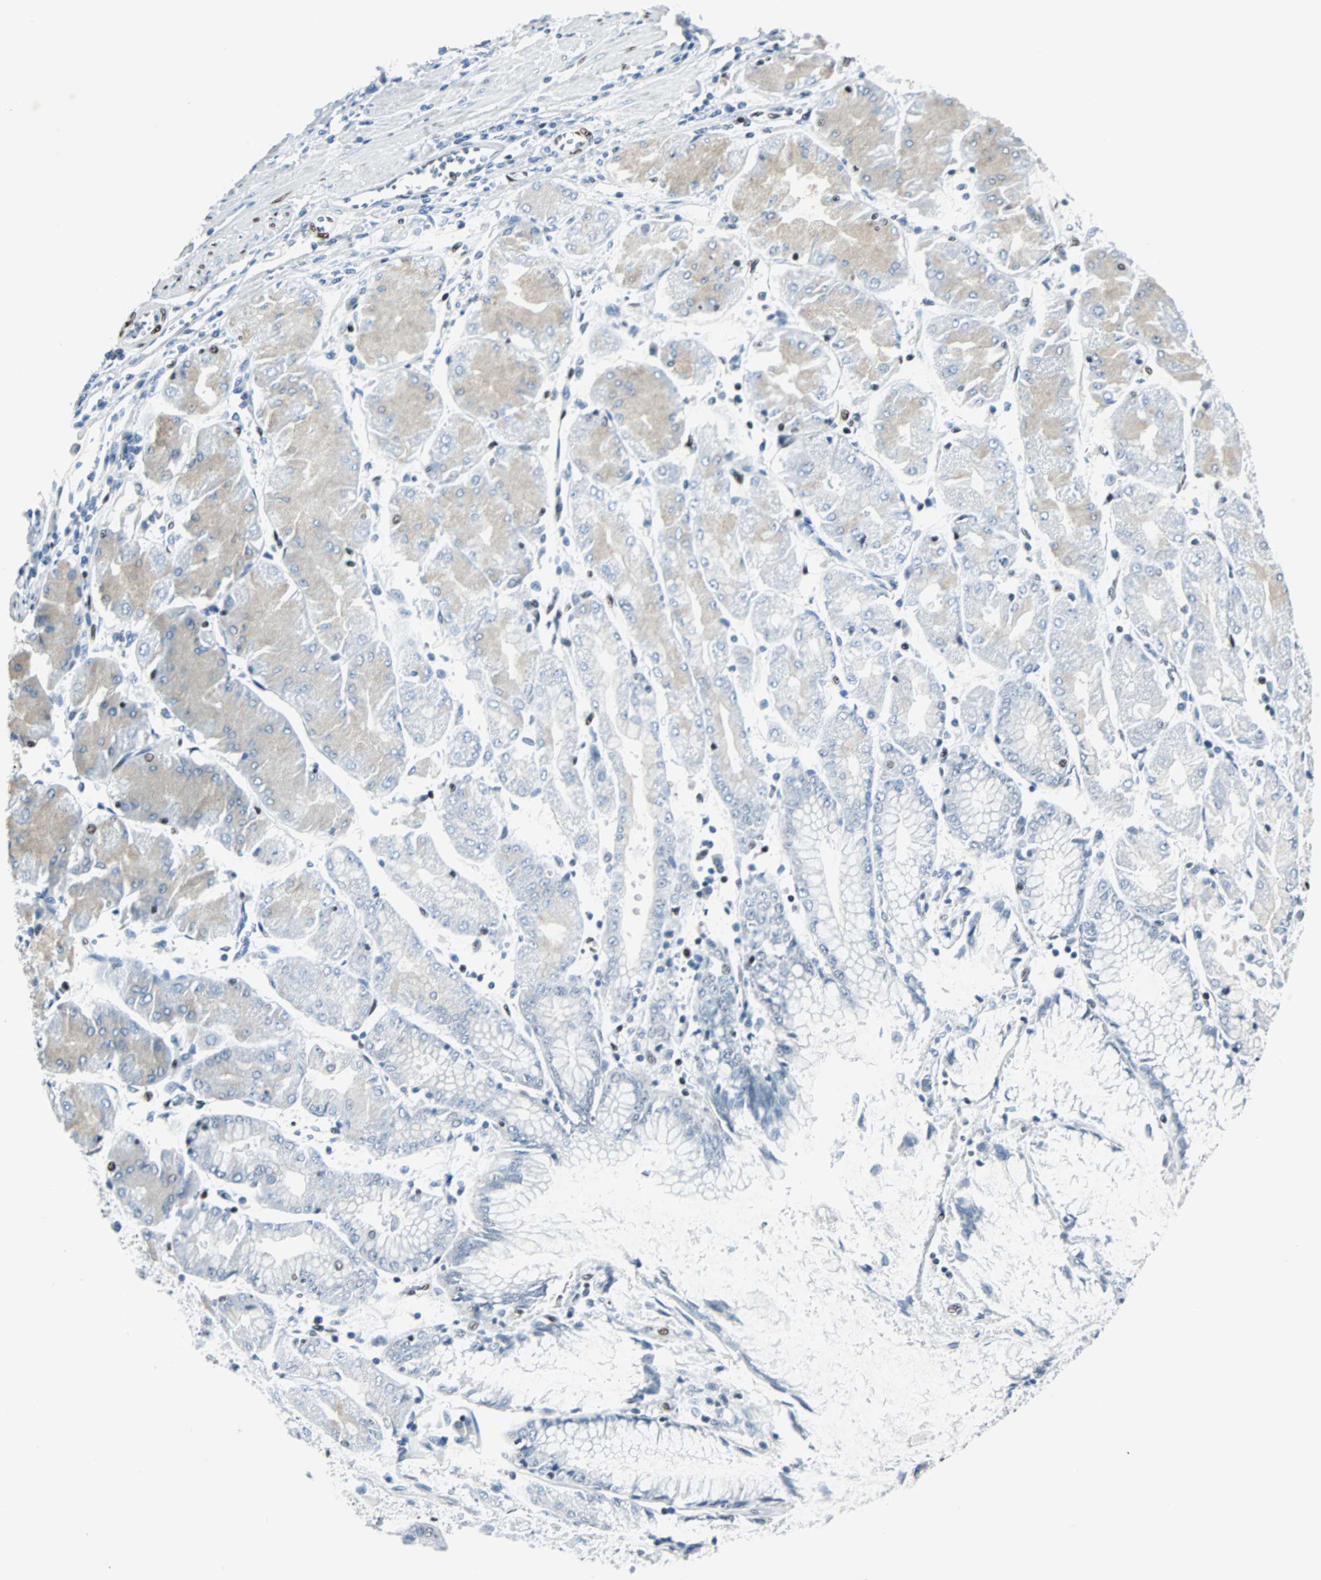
{"staining": {"intensity": "moderate", "quantity": "<25%", "location": "cytoplasmic/membranous"}, "tissue": "stomach cancer", "cell_type": "Tumor cells", "image_type": "cancer", "snomed": [{"axis": "morphology", "description": "Normal tissue, NOS"}, {"axis": "morphology", "description": "Adenocarcinoma, NOS"}, {"axis": "topography", "description": "Stomach, upper"}, {"axis": "topography", "description": "Stomach"}], "caption": "Immunohistochemical staining of stomach cancer (adenocarcinoma) demonstrates low levels of moderate cytoplasmic/membranous protein positivity in about <25% of tumor cells. The protein of interest is shown in brown color, while the nuclei are stained blue.", "gene": "MEF2D", "patient": {"sex": "male", "age": 59}}